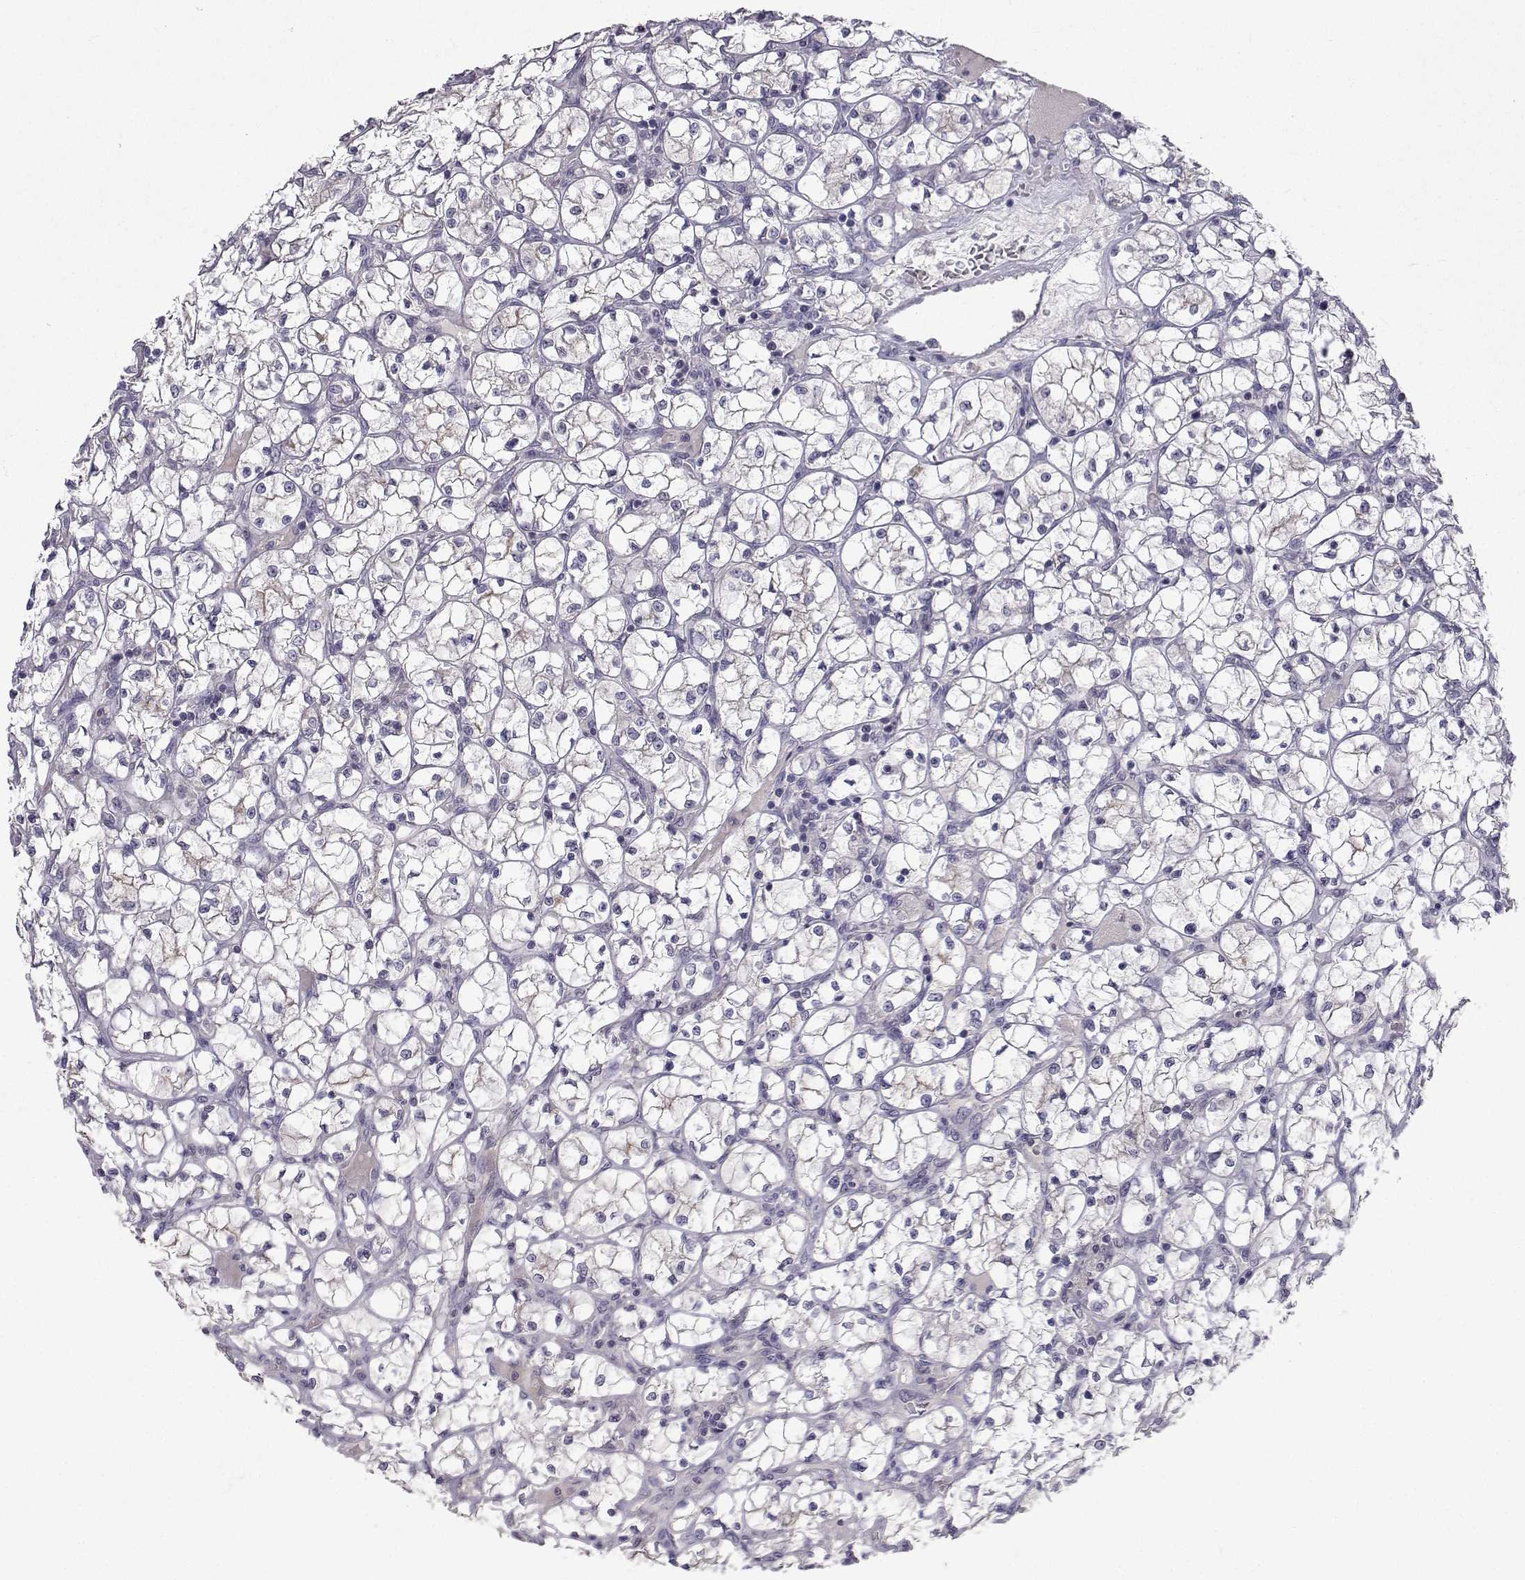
{"staining": {"intensity": "negative", "quantity": "none", "location": "none"}, "tissue": "renal cancer", "cell_type": "Tumor cells", "image_type": "cancer", "snomed": [{"axis": "morphology", "description": "Adenocarcinoma, NOS"}, {"axis": "topography", "description": "Kidney"}], "caption": "Tumor cells are negative for protein expression in human renal cancer.", "gene": "SLC6A3", "patient": {"sex": "female", "age": 64}}